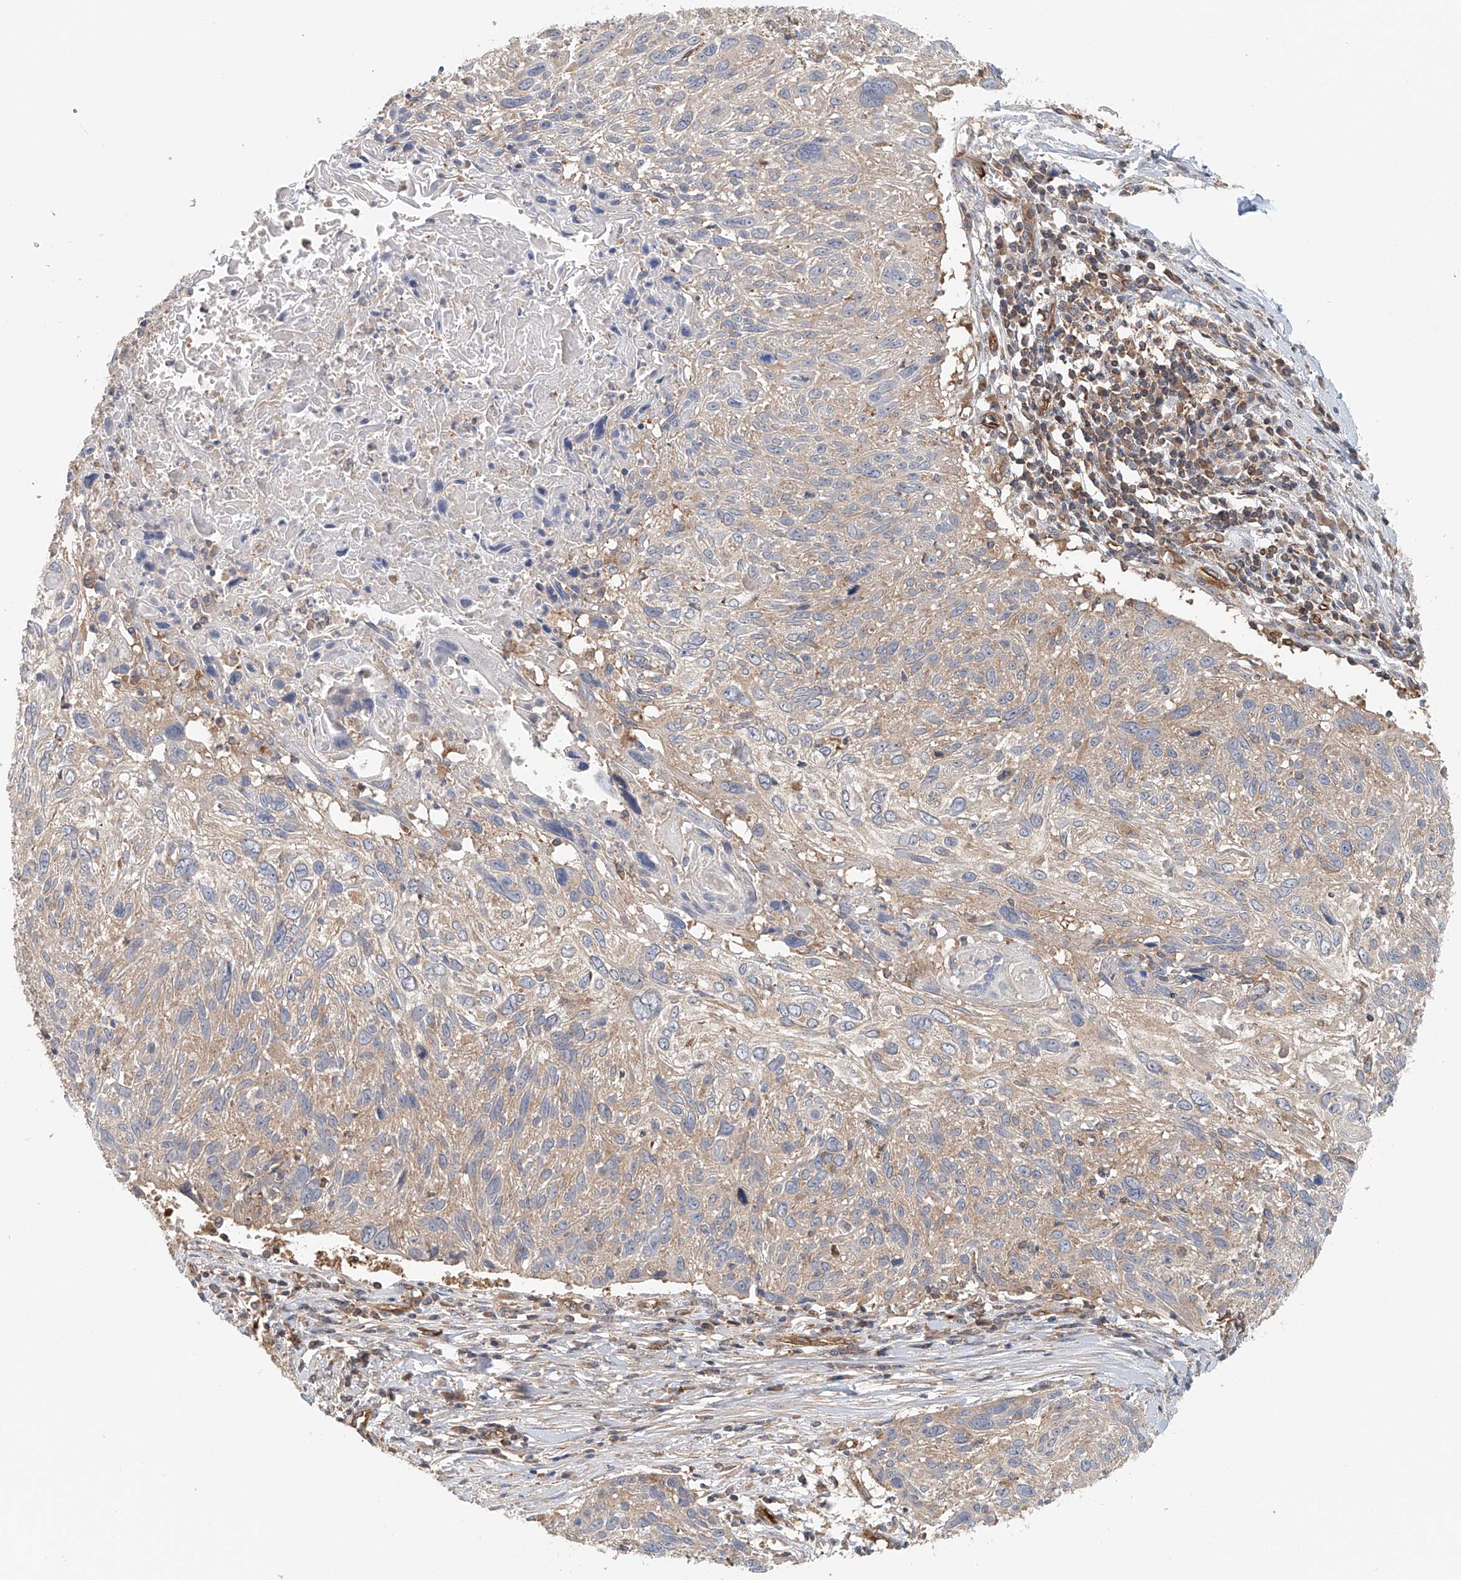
{"staining": {"intensity": "weak", "quantity": "25%-75%", "location": "cytoplasmic/membranous"}, "tissue": "cervical cancer", "cell_type": "Tumor cells", "image_type": "cancer", "snomed": [{"axis": "morphology", "description": "Squamous cell carcinoma, NOS"}, {"axis": "topography", "description": "Cervix"}], "caption": "An IHC micrograph of tumor tissue is shown. Protein staining in brown highlights weak cytoplasmic/membranous positivity in cervical cancer (squamous cell carcinoma) within tumor cells.", "gene": "FRYL", "patient": {"sex": "female", "age": 51}}